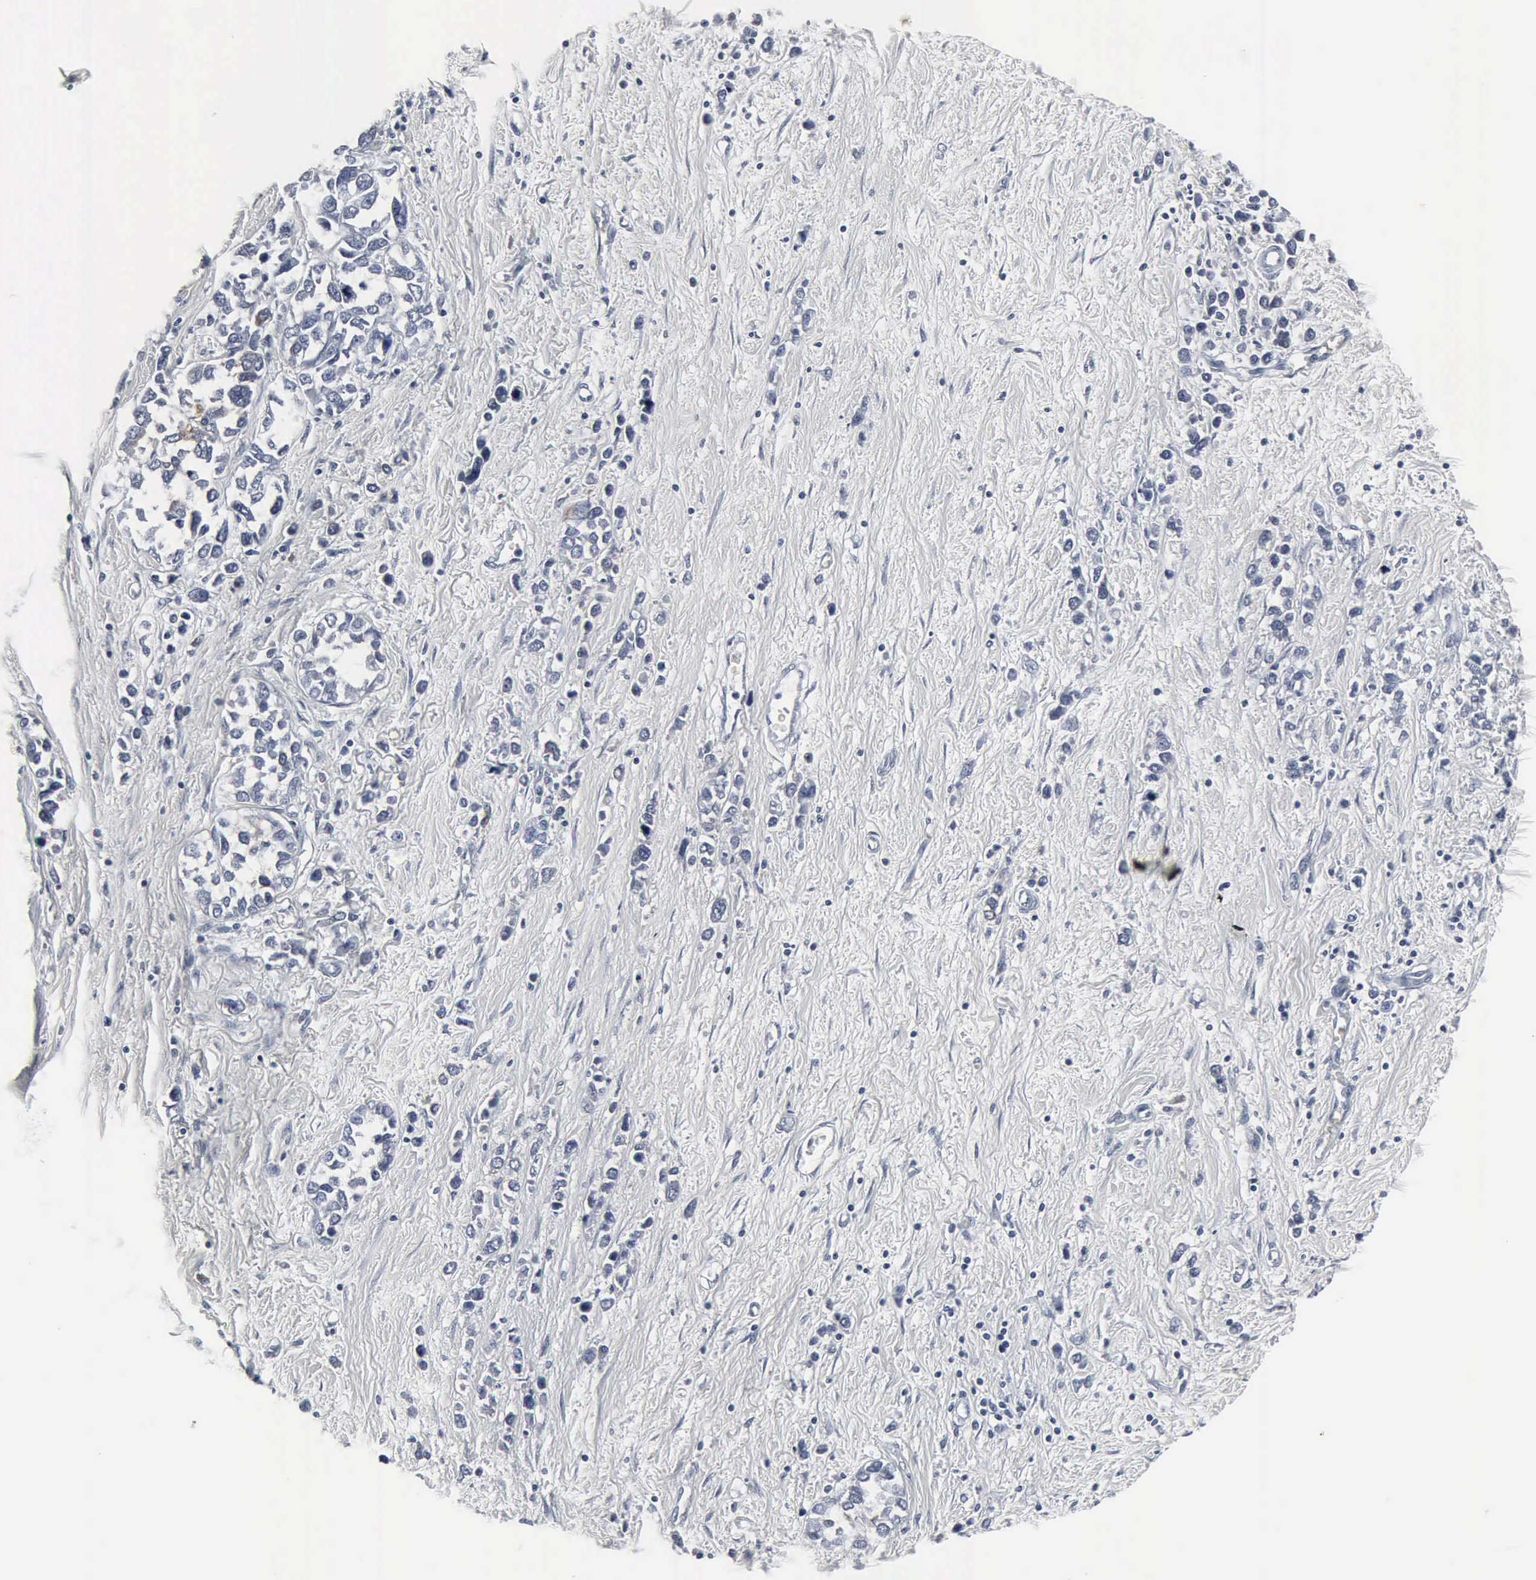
{"staining": {"intensity": "negative", "quantity": "none", "location": "none"}, "tissue": "stomach cancer", "cell_type": "Tumor cells", "image_type": "cancer", "snomed": [{"axis": "morphology", "description": "Adenocarcinoma, NOS"}, {"axis": "topography", "description": "Stomach, upper"}], "caption": "Adenocarcinoma (stomach) stained for a protein using IHC shows no positivity tumor cells.", "gene": "SNAP25", "patient": {"sex": "male", "age": 76}}